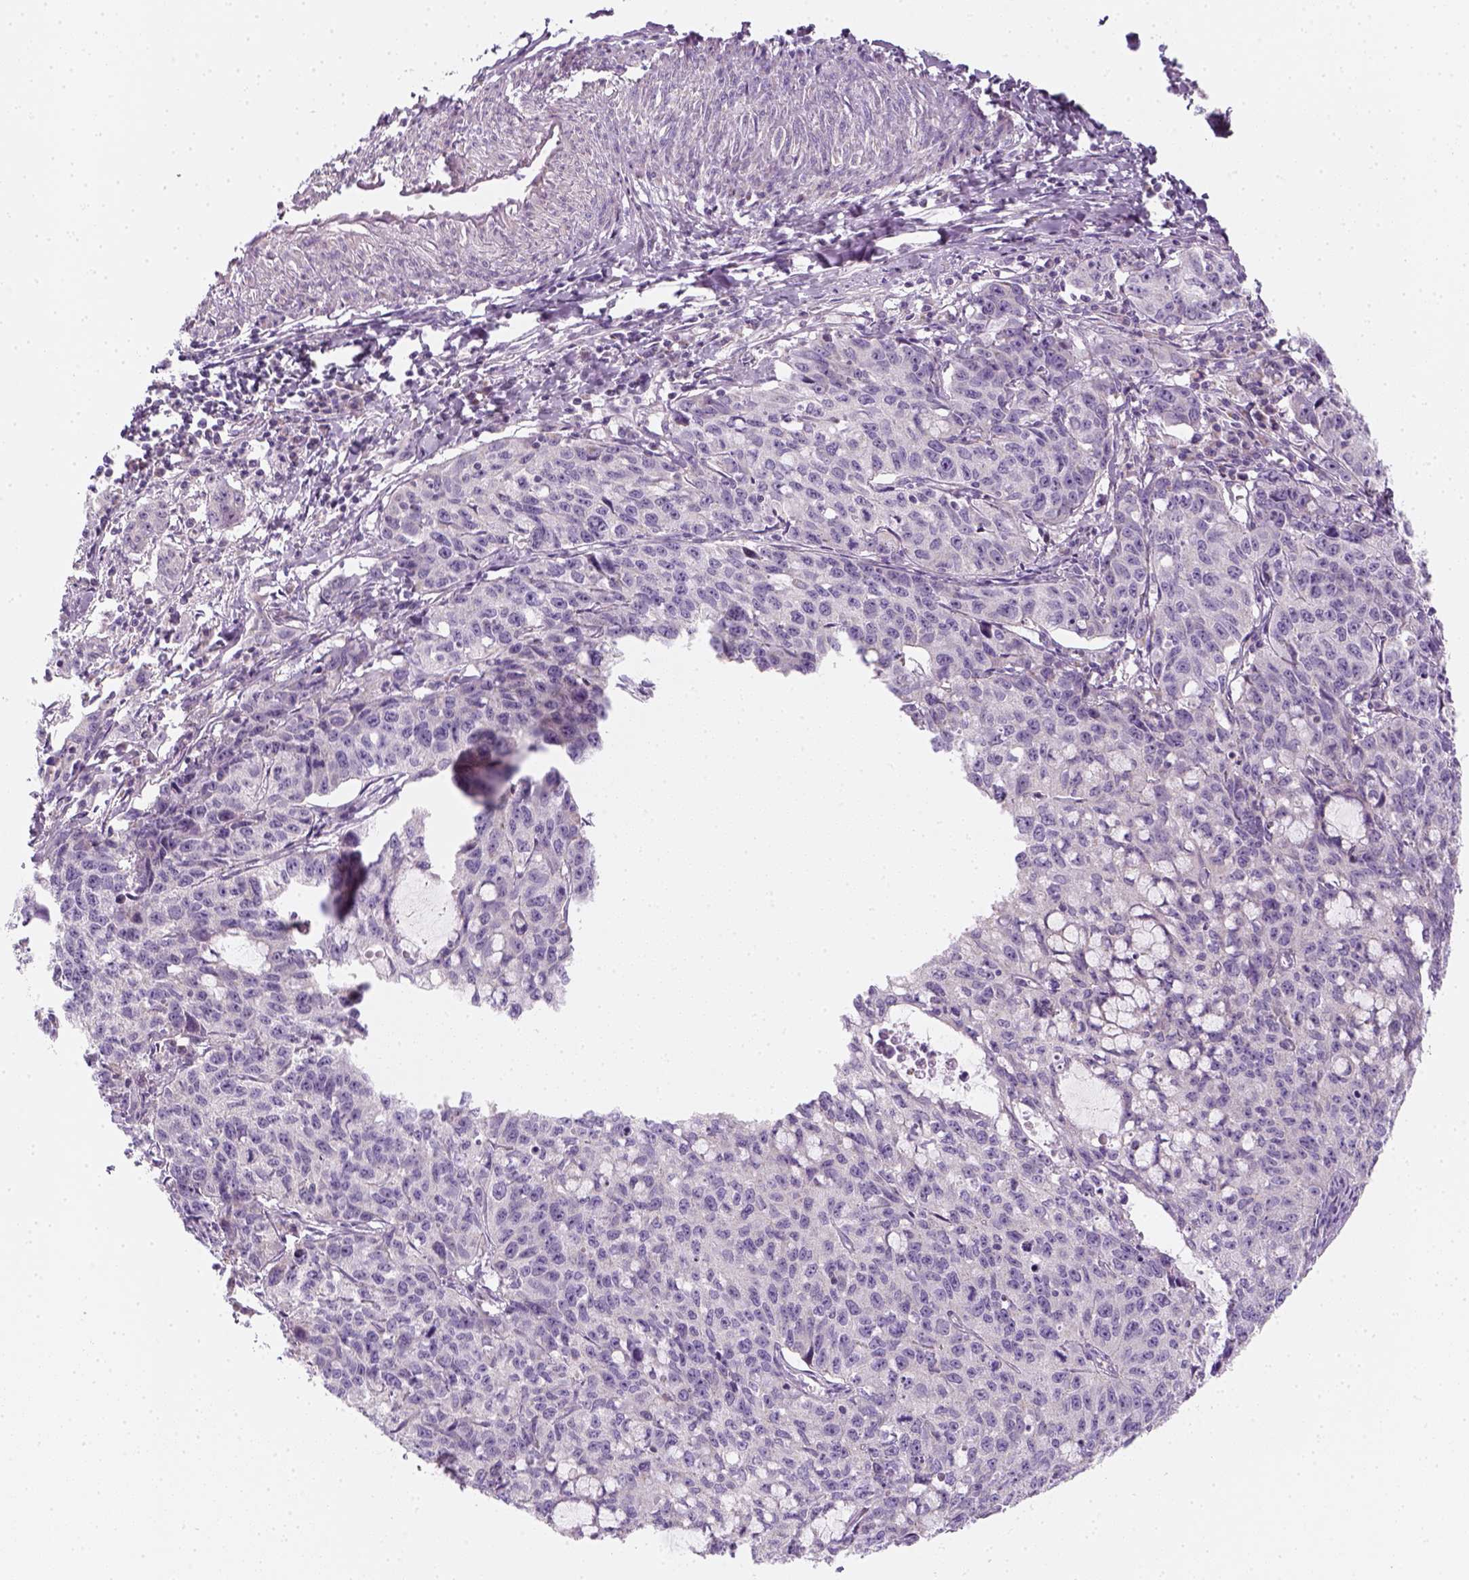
{"staining": {"intensity": "negative", "quantity": "none", "location": "none"}, "tissue": "cervical cancer", "cell_type": "Tumor cells", "image_type": "cancer", "snomed": [{"axis": "morphology", "description": "Squamous cell carcinoma, NOS"}, {"axis": "topography", "description": "Cervix"}], "caption": "Tumor cells show no significant expression in cervical cancer (squamous cell carcinoma). (Stains: DAB IHC with hematoxylin counter stain, Microscopy: brightfield microscopy at high magnification).", "gene": "AWAT2", "patient": {"sex": "female", "age": 28}}